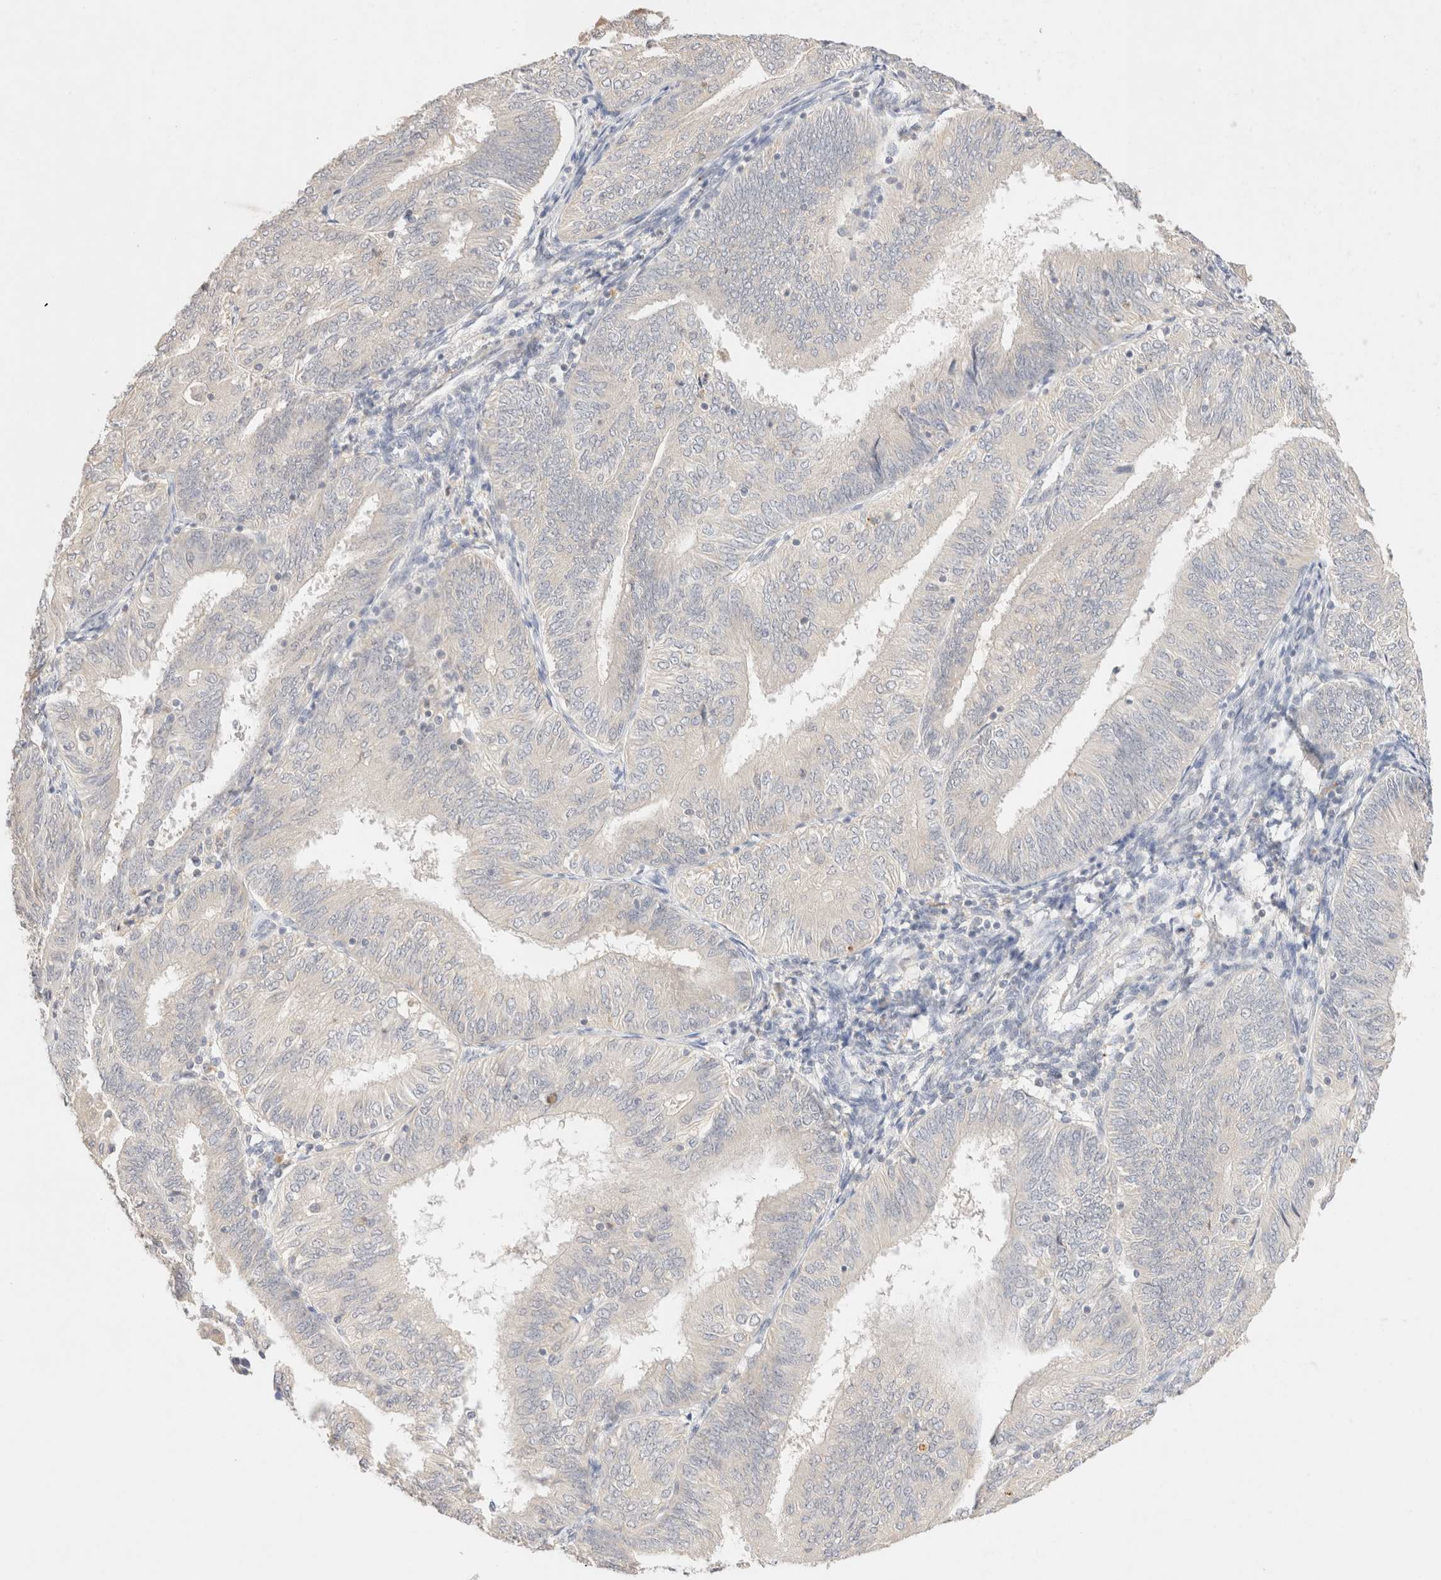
{"staining": {"intensity": "negative", "quantity": "none", "location": "none"}, "tissue": "endometrial cancer", "cell_type": "Tumor cells", "image_type": "cancer", "snomed": [{"axis": "morphology", "description": "Adenocarcinoma, NOS"}, {"axis": "topography", "description": "Endometrium"}], "caption": "Endometrial cancer (adenocarcinoma) was stained to show a protein in brown. There is no significant expression in tumor cells.", "gene": "SNTB1", "patient": {"sex": "female", "age": 58}}